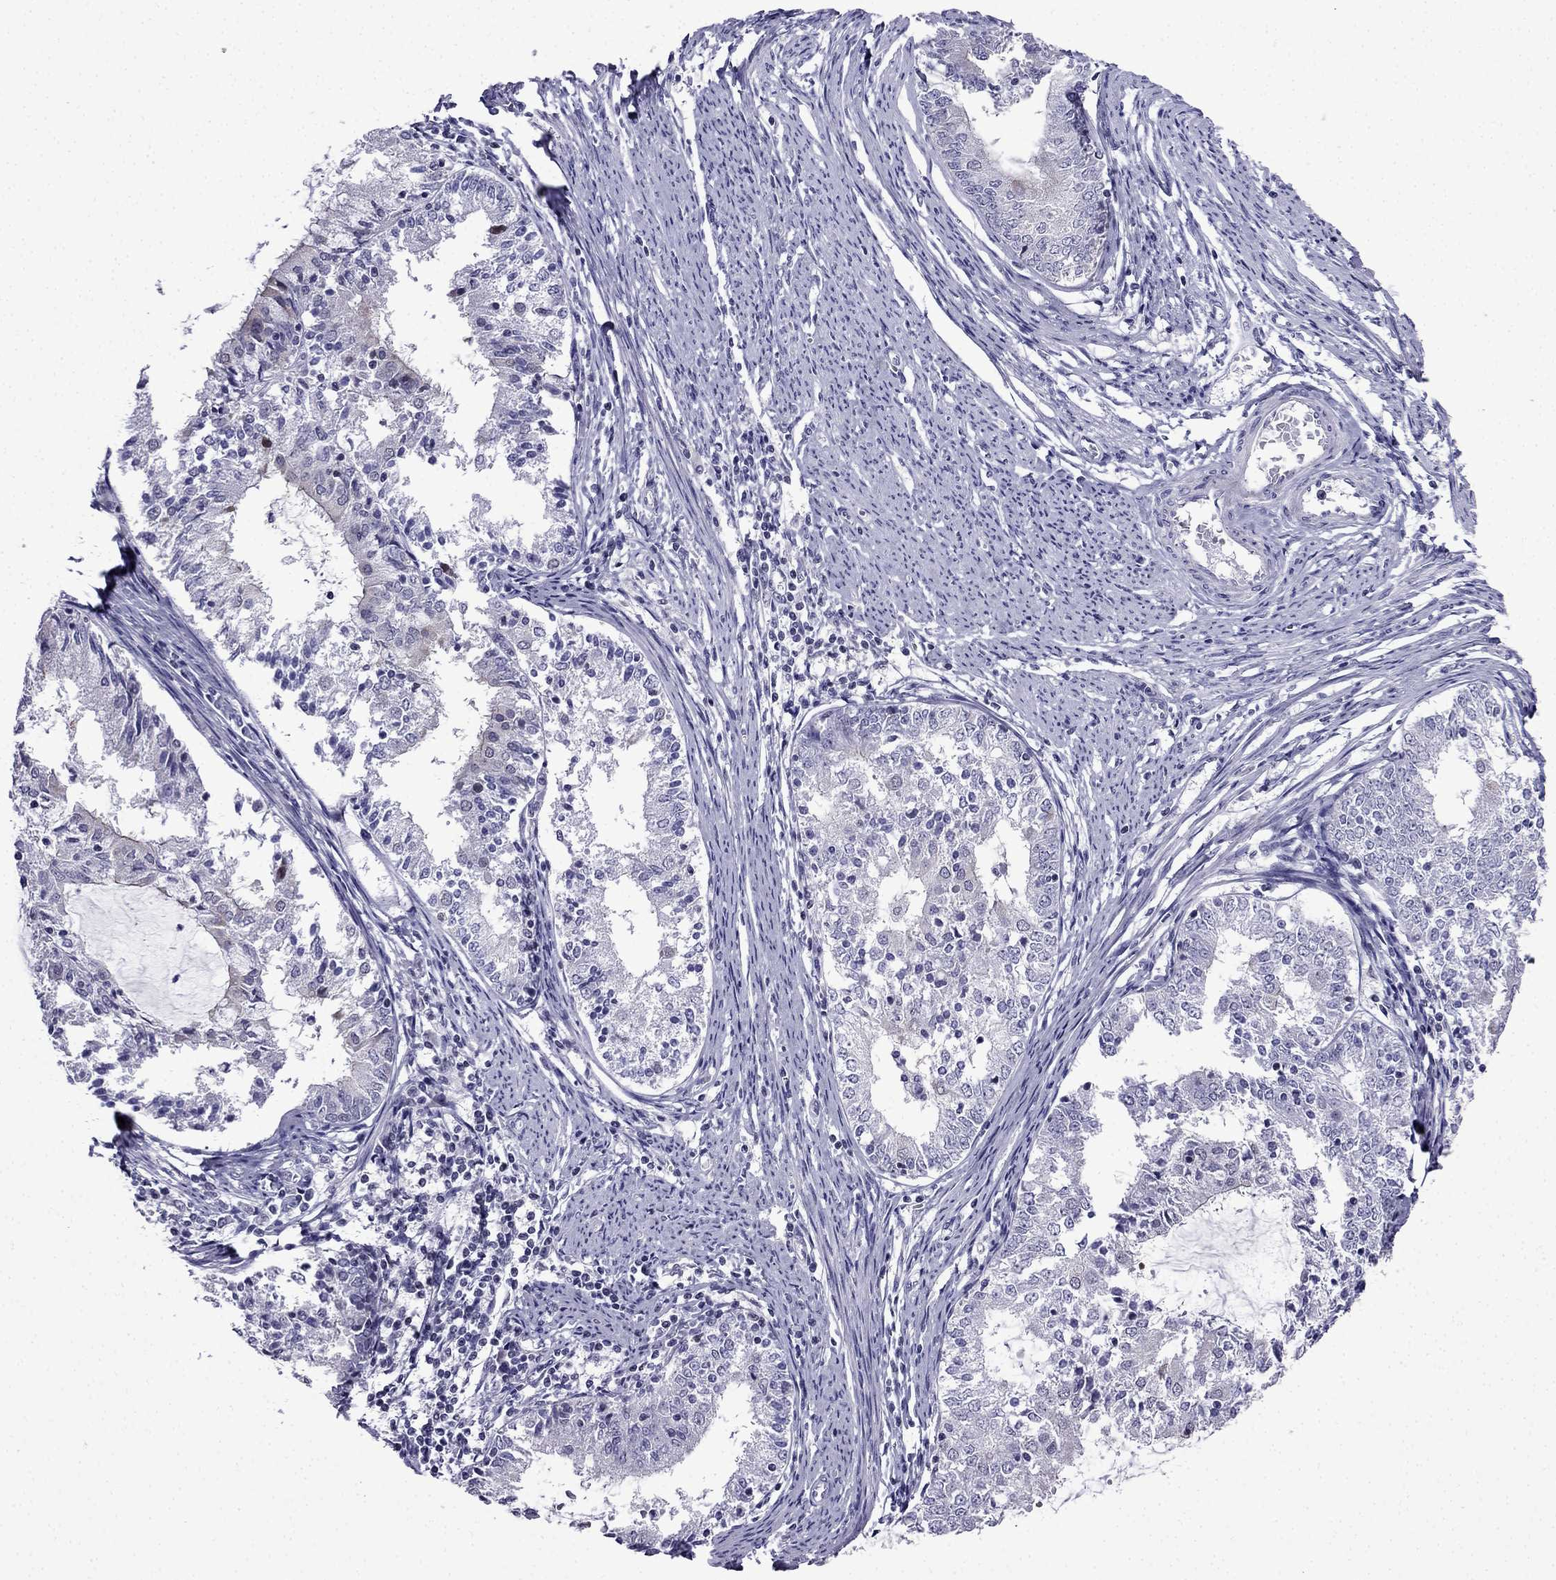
{"staining": {"intensity": "negative", "quantity": "none", "location": "none"}, "tissue": "endometrial cancer", "cell_type": "Tumor cells", "image_type": "cancer", "snomed": [{"axis": "morphology", "description": "Adenocarcinoma, NOS"}, {"axis": "topography", "description": "Endometrium"}], "caption": "Immunohistochemistry (IHC) photomicrograph of neoplastic tissue: human endometrial cancer stained with DAB demonstrates no significant protein positivity in tumor cells. The staining was performed using DAB to visualize the protein expression in brown, while the nuclei were stained in blue with hematoxylin (Magnification: 20x).", "gene": "POM121L12", "patient": {"sex": "female", "age": 57}}